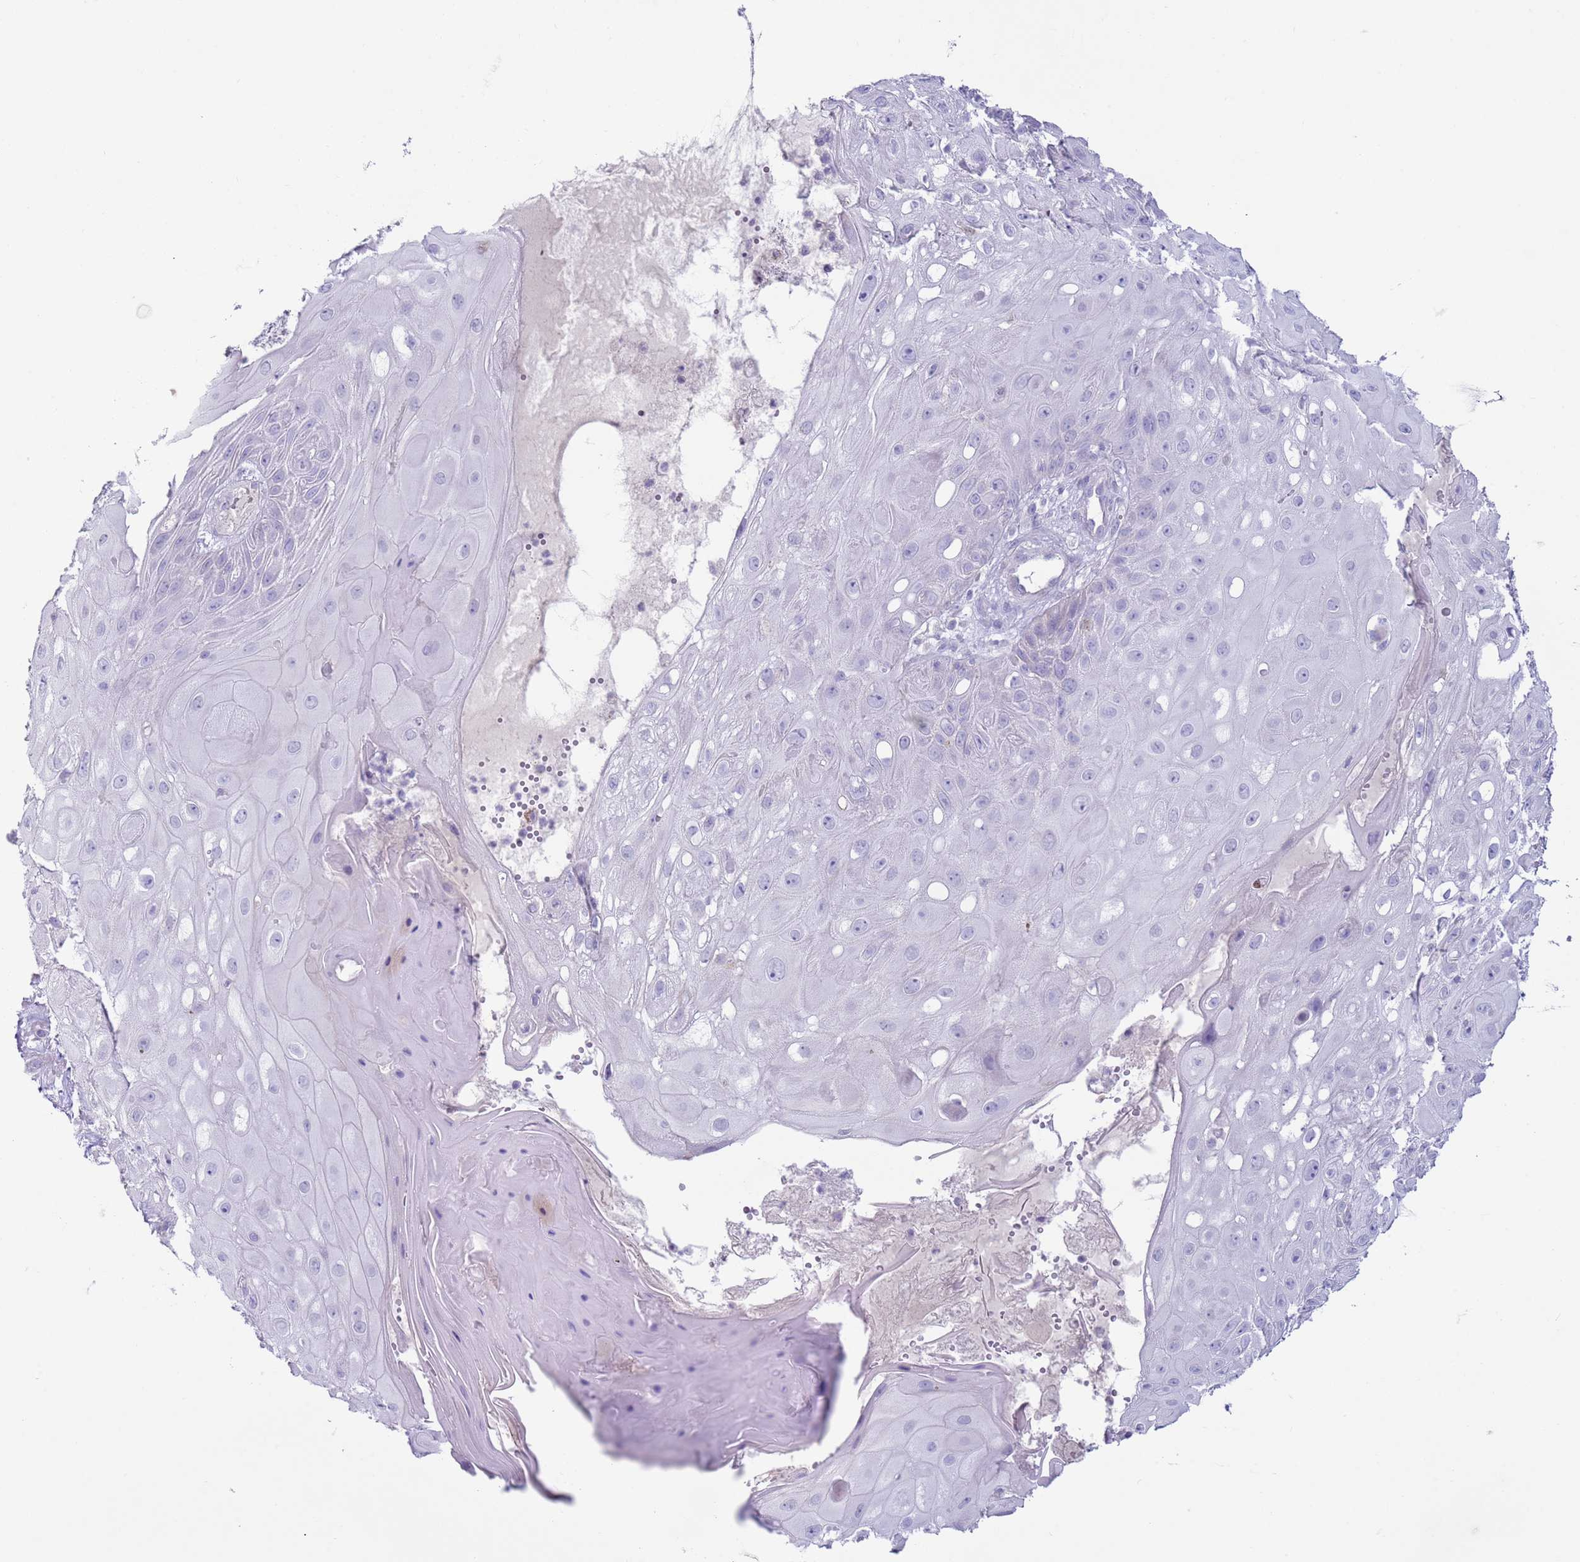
{"staining": {"intensity": "negative", "quantity": "none", "location": "none"}, "tissue": "skin cancer", "cell_type": "Tumor cells", "image_type": "cancer", "snomed": [{"axis": "morphology", "description": "Normal tissue, NOS"}, {"axis": "morphology", "description": "Squamous cell carcinoma, NOS"}, {"axis": "topography", "description": "Skin"}, {"axis": "topography", "description": "Cartilage tissue"}], "caption": "IHC of skin squamous cell carcinoma reveals no positivity in tumor cells.", "gene": "NPAP1", "patient": {"sex": "female", "age": 79}}